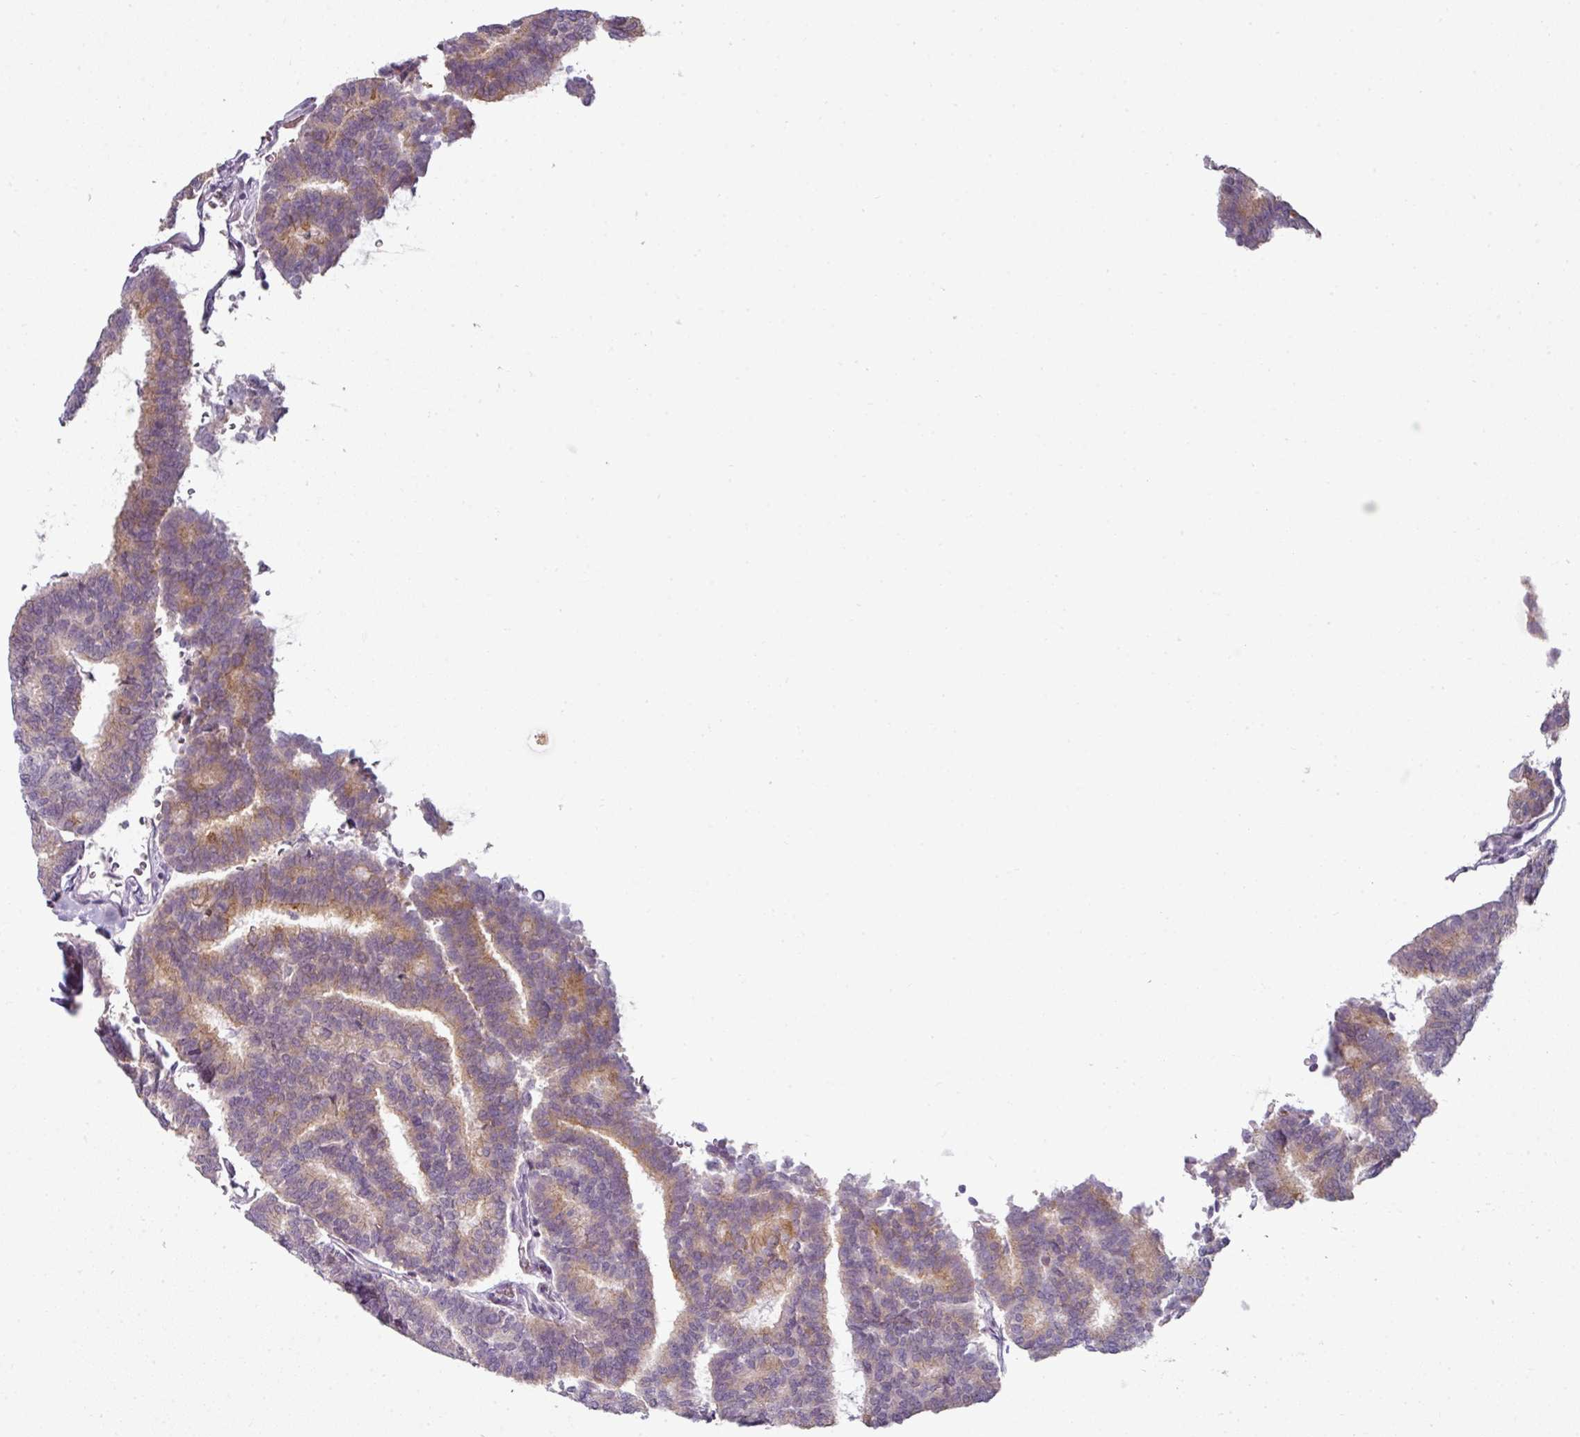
{"staining": {"intensity": "weak", "quantity": "25%-75%", "location": "cytoplasmic/membranous"}, "tissue": "thyroid cancer", "cell_type": "Tumor cells", "image_type": "cancer", "snomed": [{"axis": "morphology", "description": "Papillary adenocarcinoma, NOS"}, {"axis": "topography", "description": "Thyroid gland"}], "caption": "Approximately 25%-75% of tumor cells in human papillary adenocarcinoma (thyroid) reveal weak cytoplasmic/membranous protein staining as visualized by brown immunohistochemical staining.", "gene": "SYT8", "patient": {"sex": "female", "age": 35}}